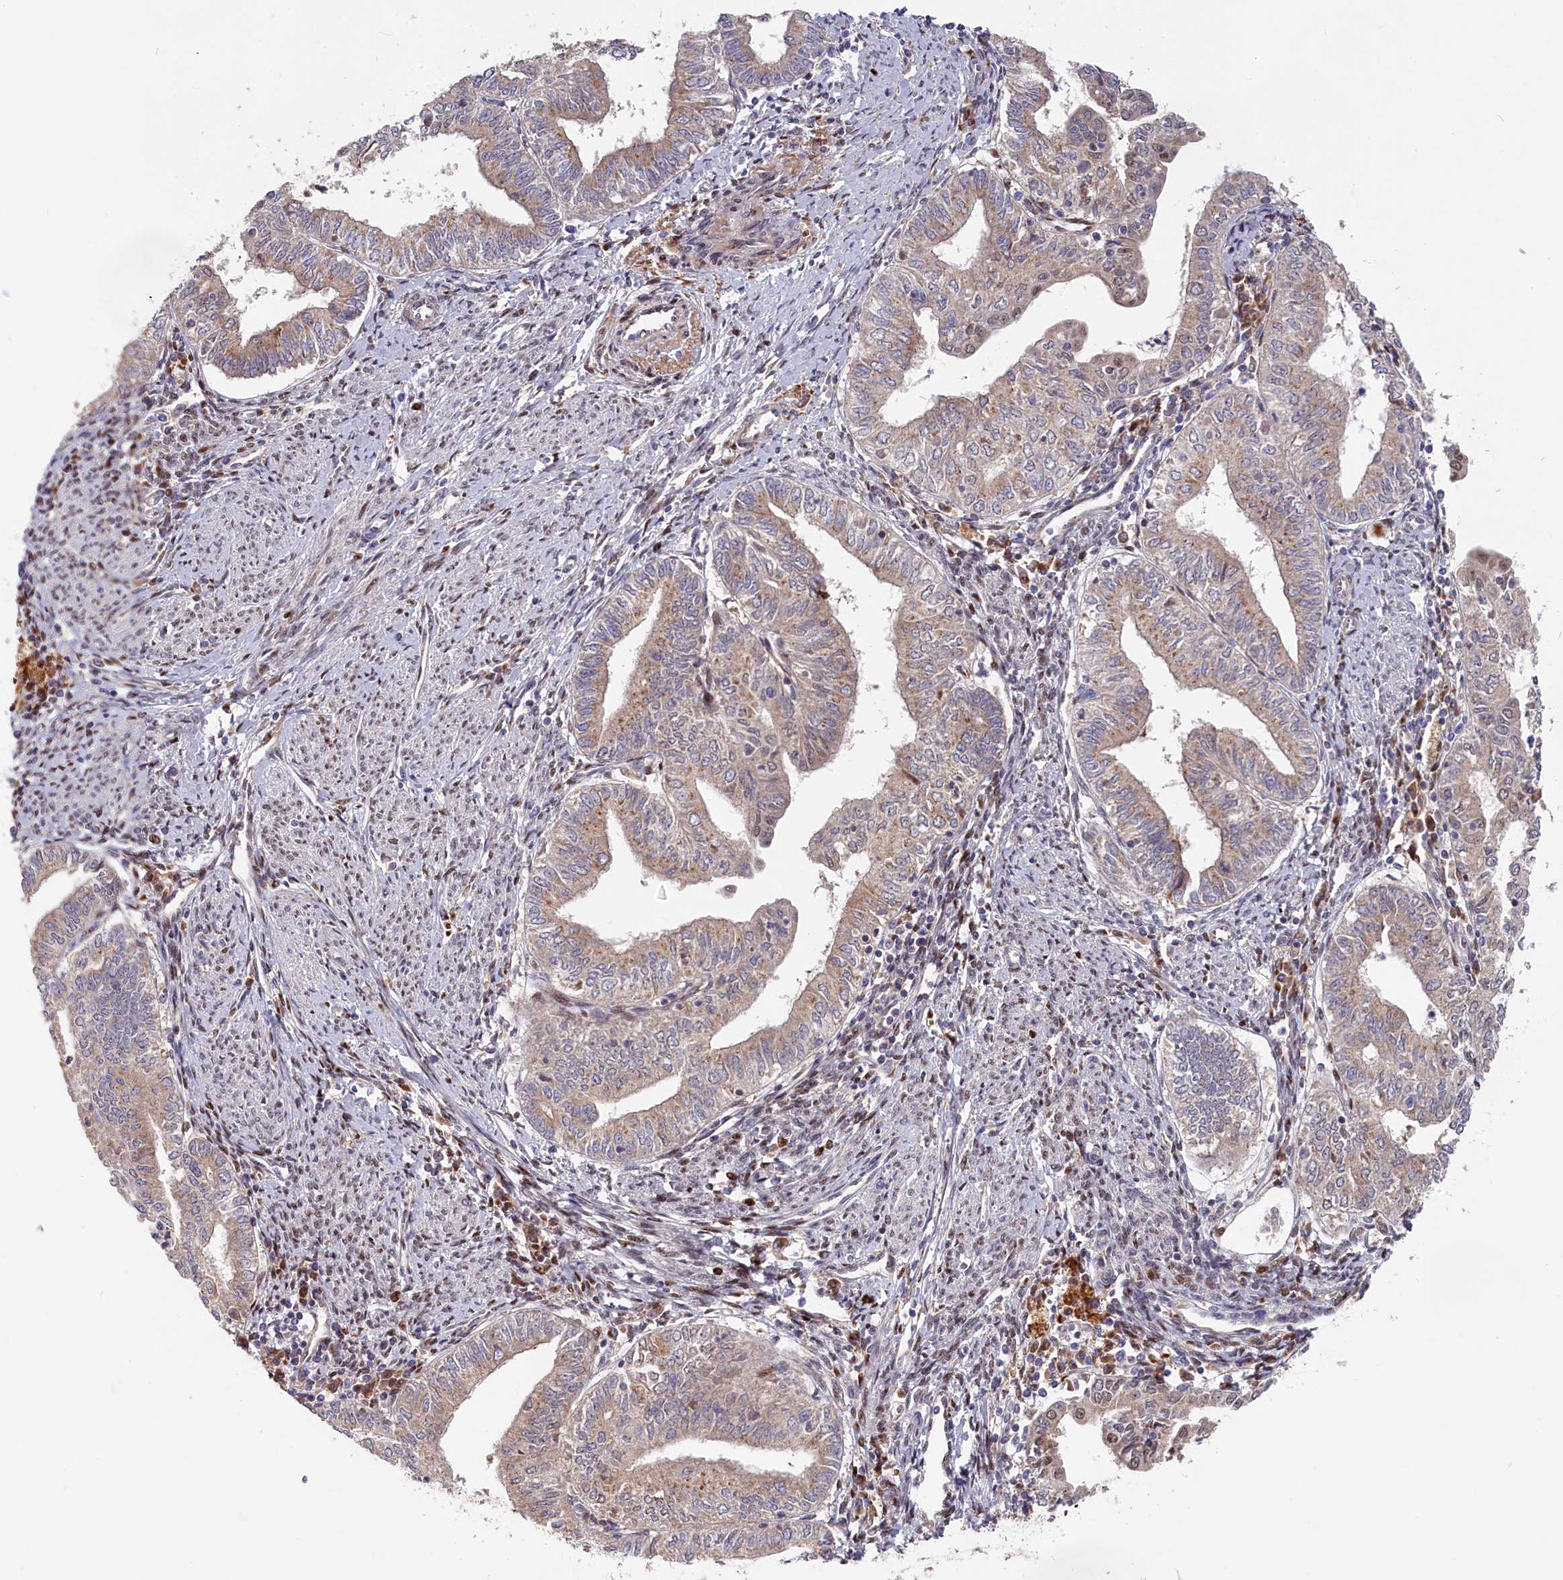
{"staining": {"intensity": "weak", "quantity": "25%-75%", "location": "cytoplasmic/membranous"}, "tissue": "endometrial cancer", "cell_type": "Tumor cells", "image_type": "cancer", "snomed": [{"axis": "morphology", "description": "Adenocarcinoma, NOS"}, {"axis": "topography", "description": "Endometrium"}], "caption": "Brown immunohistochemical staining in adenocarcinoma (endometrial) shows weak cytoplasmic/membranous positivity in approximately 25%-75% of tumor cells.", "gene": "CHST12", "patient": {"sex": "female", "age": 66}}